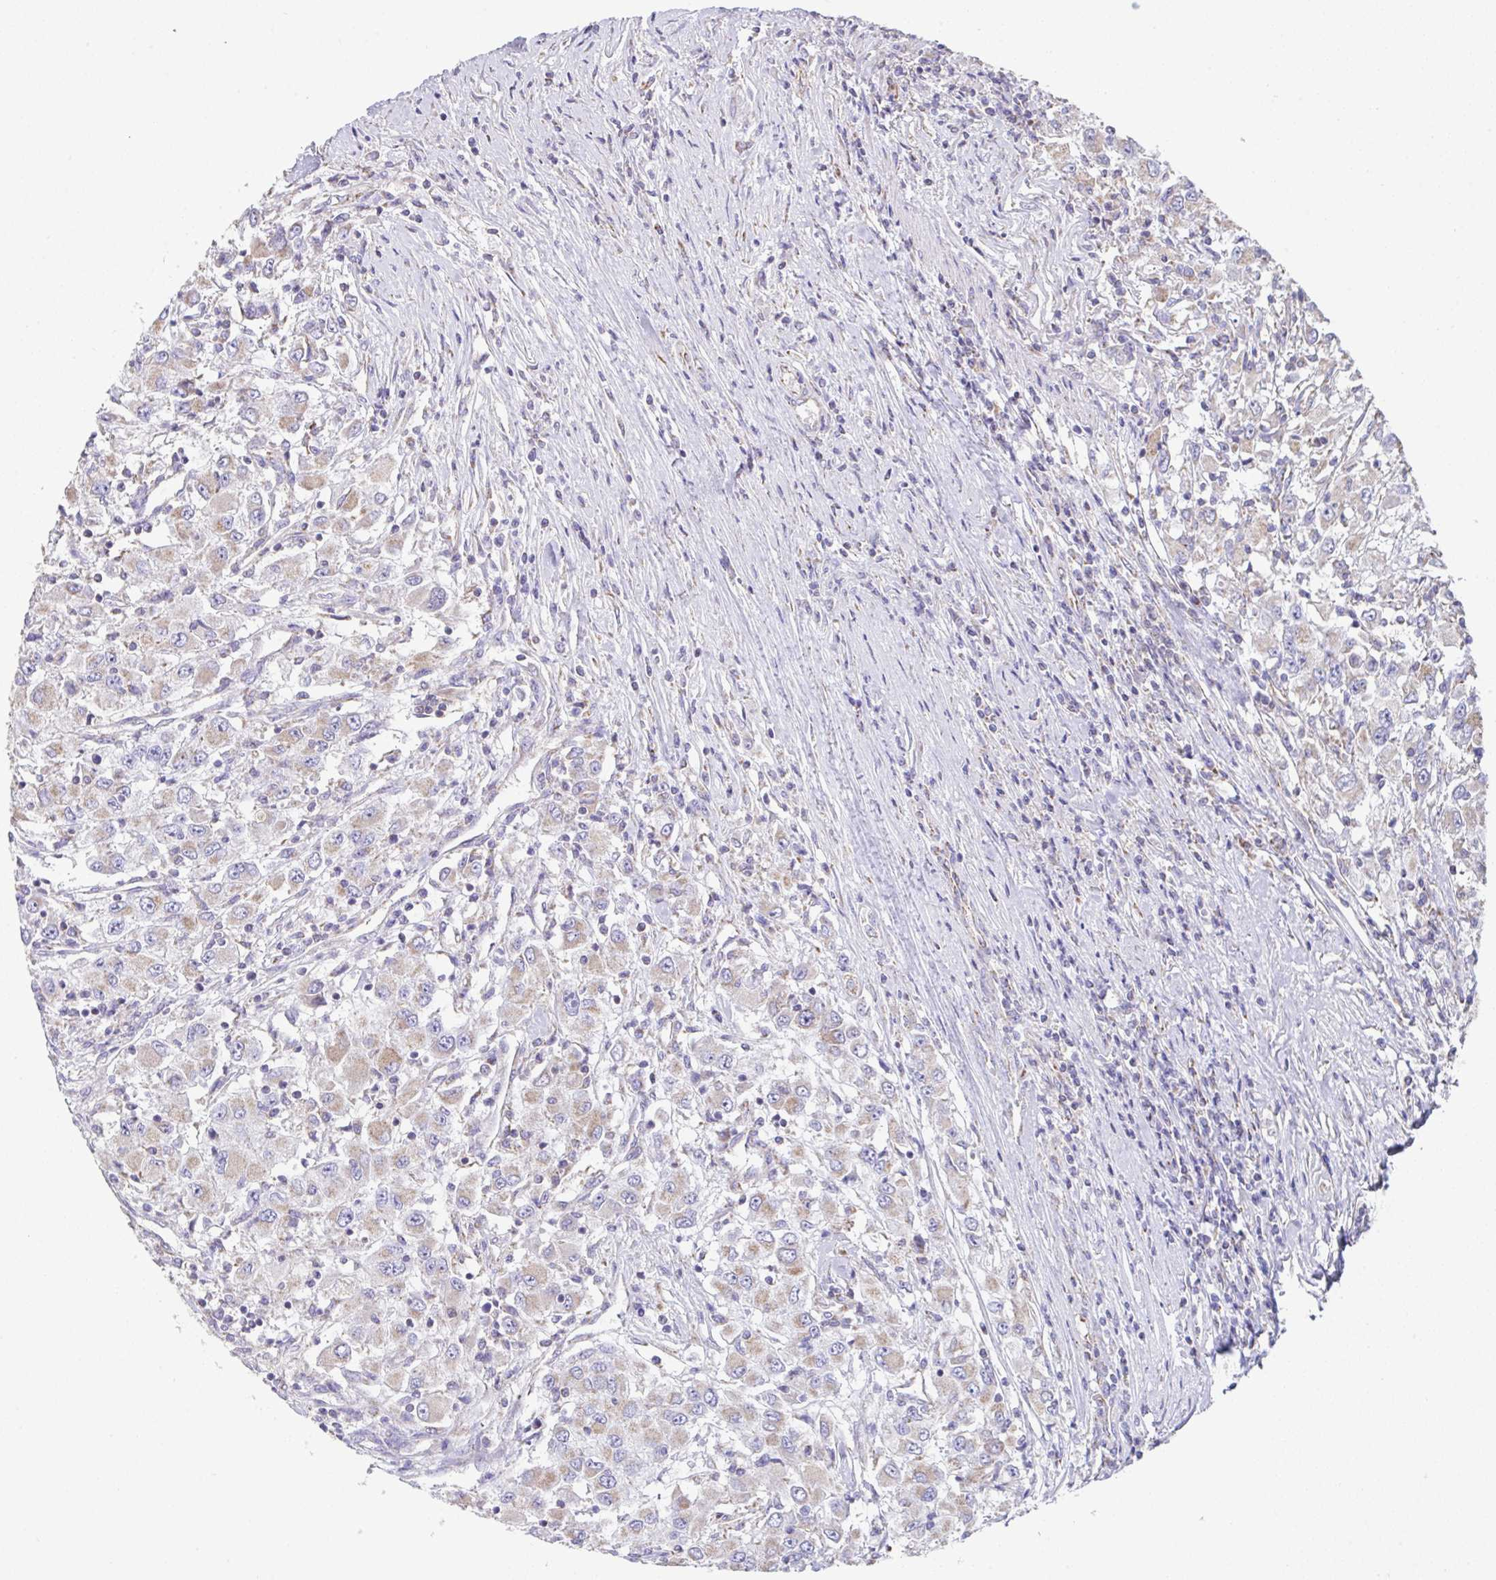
{"staining": {"intensity": "weak", "quantity": "25%-75%", "location": "cytoplasmic/membranous"}, "tissue": "renal cancer", "cell_type": "Tumor cells", "image_type": "cancer", "snomed": [{"axis": "morphology", "description": "Adenocarcinoma, NOS"}, {"axis": "topography", "description": "Kidney"}], "caption": "Renal cancer (adenocarcinoma) stained with DAB (3,3'-diaminobenzidine) IHC shows low levels of weak cytoplasmic/membranous expression in approximately 25%-75% of tumor cells.", "gene": "DOK7", "patient": {"sex": "female", "age": 67}}